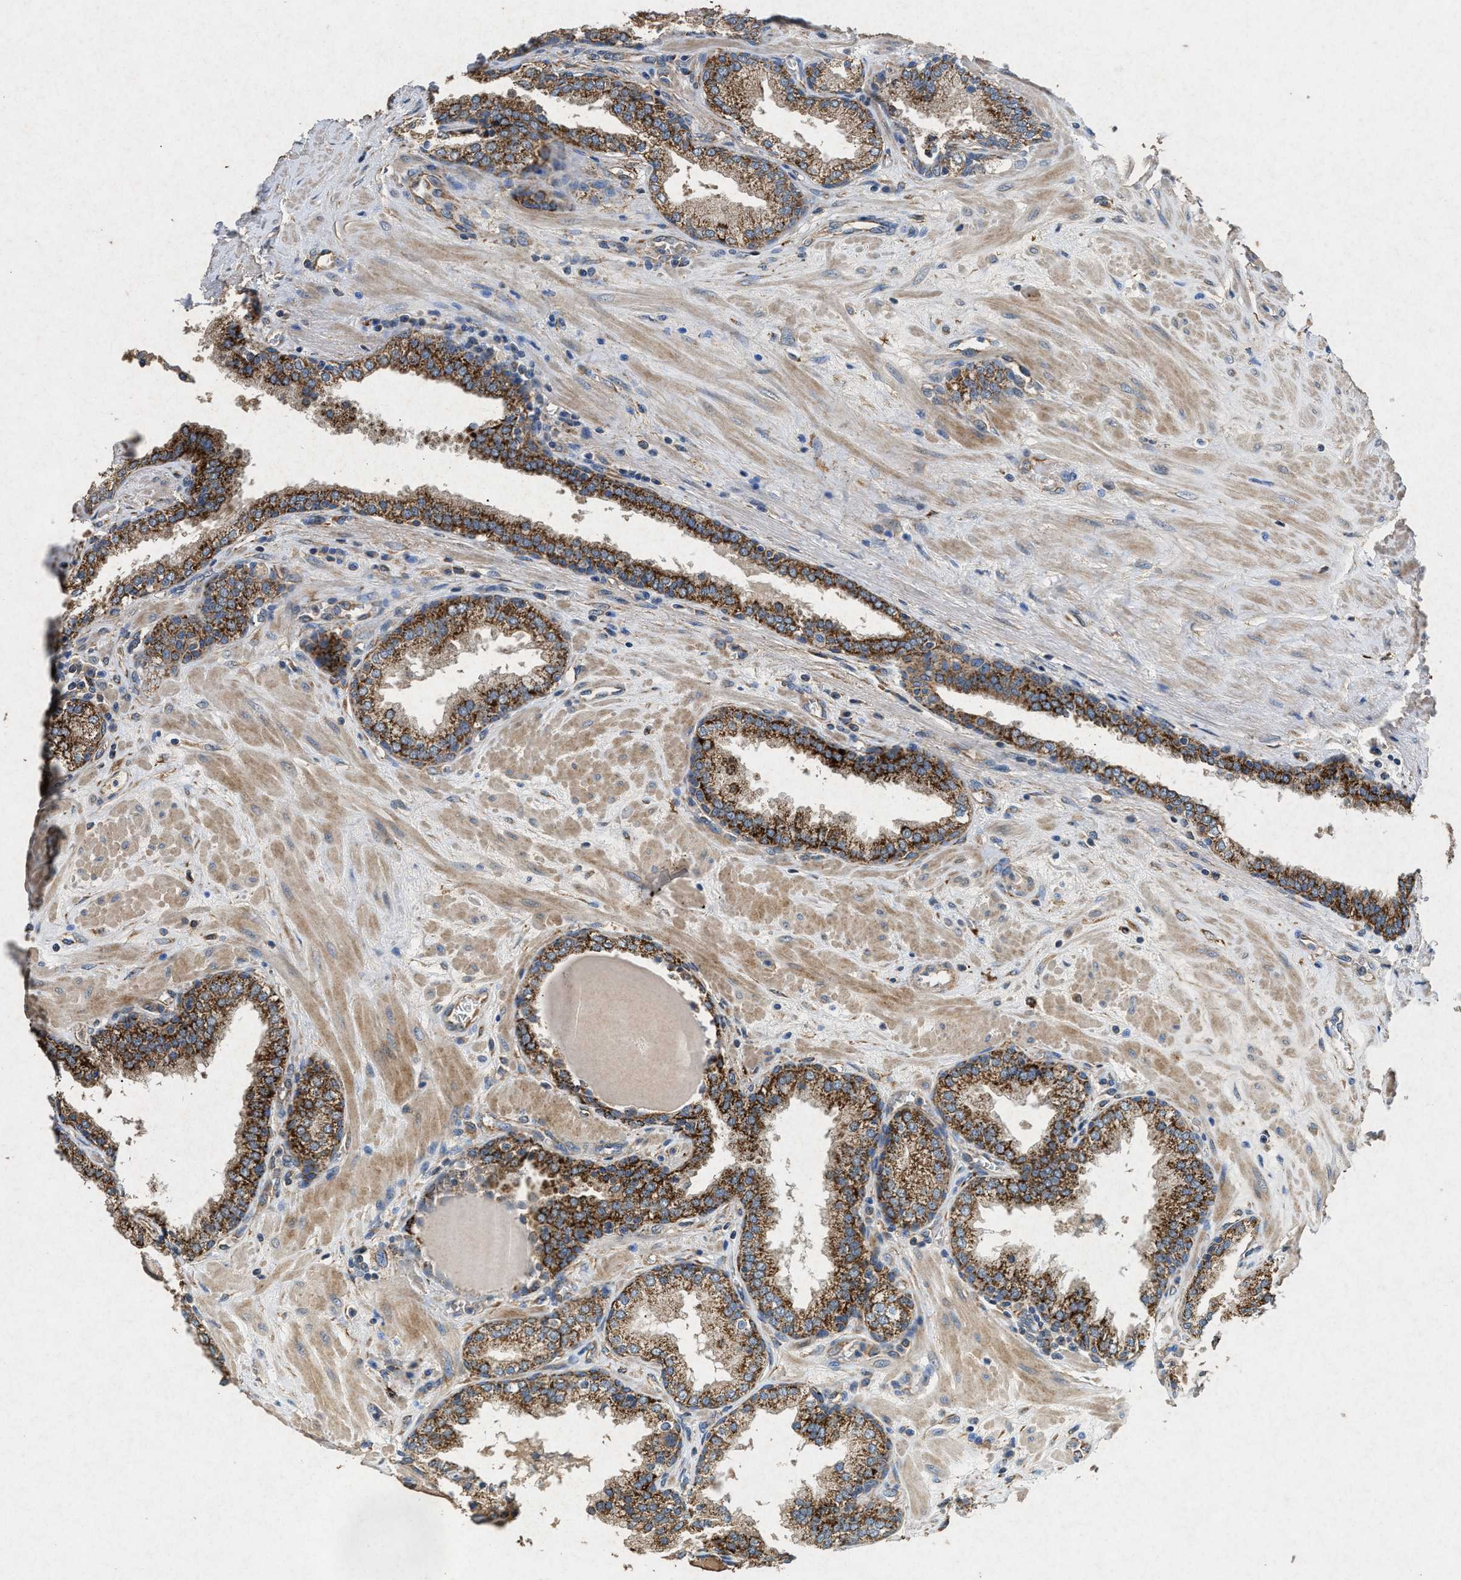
{"staining": {"intensity": "strong", "quantity": ">75%", "location": "cytoplasmic/membranous"}, "tissue": "prostate", "cell_type": "Glandular cells", "image_type": "normal", "snomed": [{"axis": "morphology", "description": "Normal tissue, NOS"}, {"axis": "topography", "description": "Prostate"}], "caption": "Immunohistochemical staining of benign human prostate demonstrates strong cytoplasmic/membranous protein expression in about >75% of glandular cells. The protein of interest is shown in brown color, while the nuclei are stained blue.", "gene": "CDK15", "patient": {"sex": "male", "age": 51}}